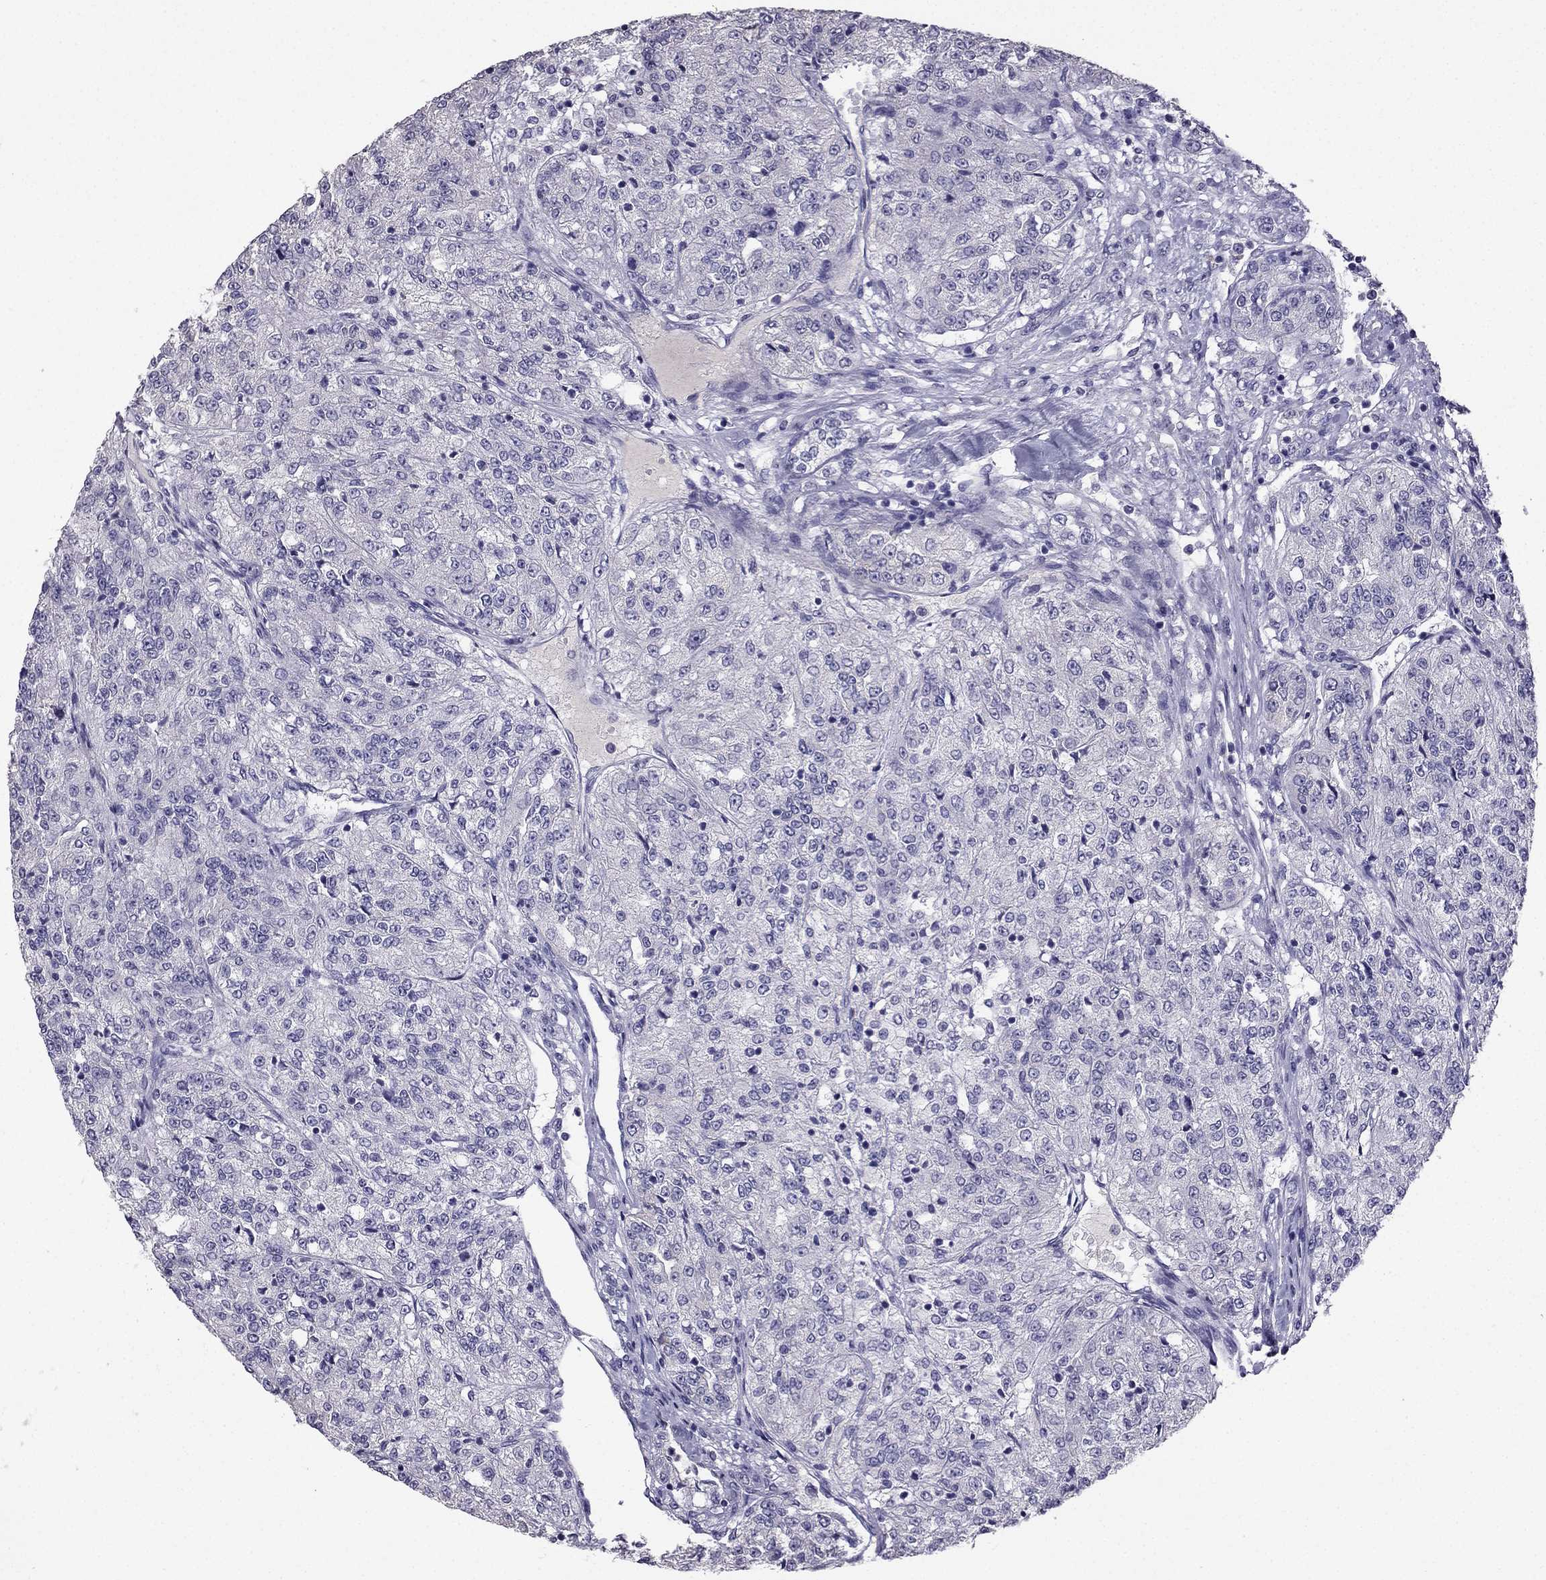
{"staining": {"intensity": "negative", "quantity": "none", "location": "none"}, "tissue": "renal cancer", "cell_type": "Tumor cells", "image_type": "cancer", "snomed": [{"axis": "morphology", "description": "Adenocarcinoma, NOS"}, {"axis": "topography", "description": "Kidney"}], "caption": "Immunohistochemistry micrograph of renal cancer (adenocarcinoma) stained for a protein (brown), which exhibits no positivity in tumor cells.", "gene": "SCG5", "patient": {"sex": "female", "age": 63}}